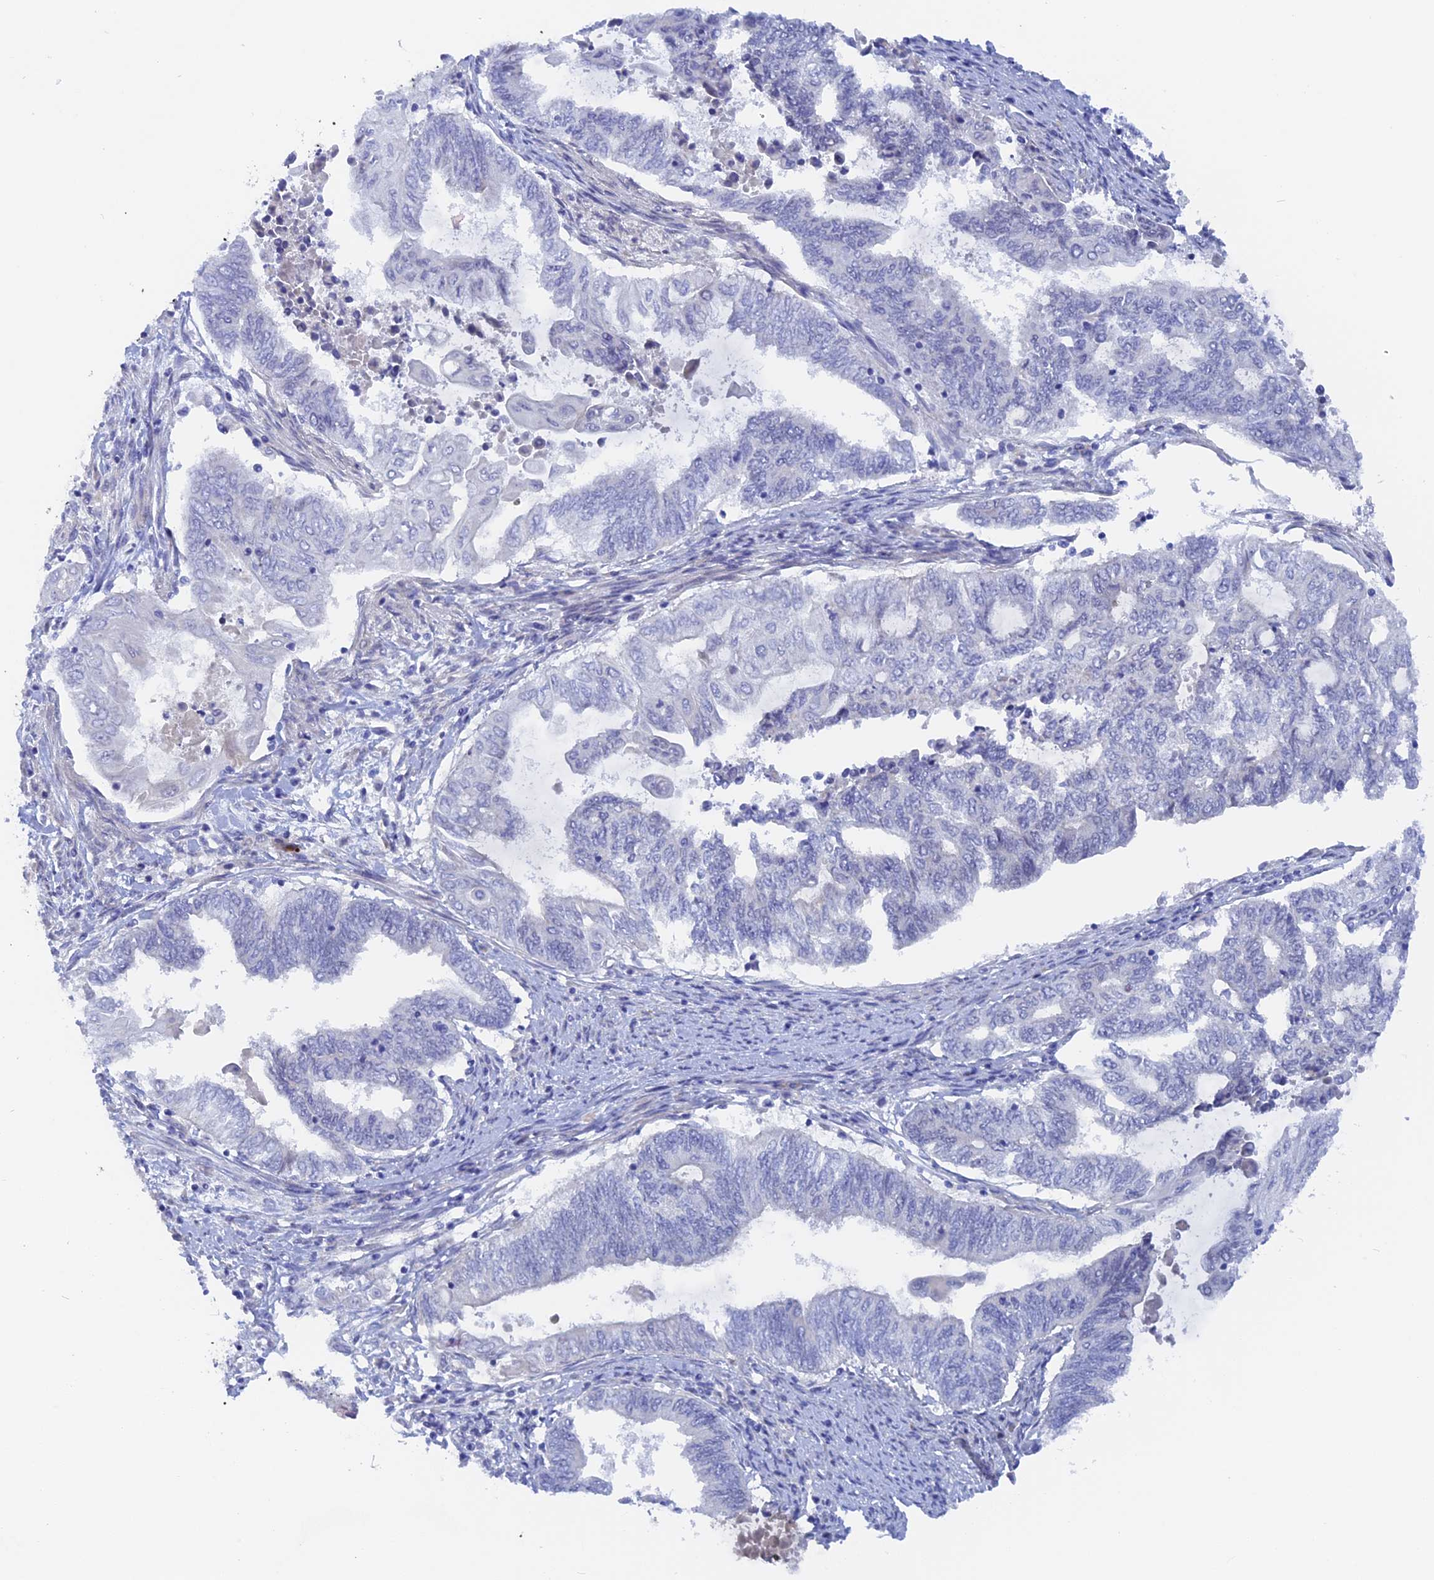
{"staining": {"intensity": "negative", "quantity": "none", "location": "none"}, "tissue": "endometrial cancer", "cell_type": "Tumor cells", "image_type": "cancer", "snomed": [{"axis": "morphology", "description": "Adenocarcinoma, NOS"}, {"axis": "topography", "description": "Uterus"}, {"axis": "topography", "description": "Endometrium"}], "caption": "Endometrial cancer (adenocarcinoma) stained for a protein using immunohistochemistry (IHC) reveals no expression tumor cells.", "gene": "DACT3", "patient": {"sex": "female", "age": 70}}